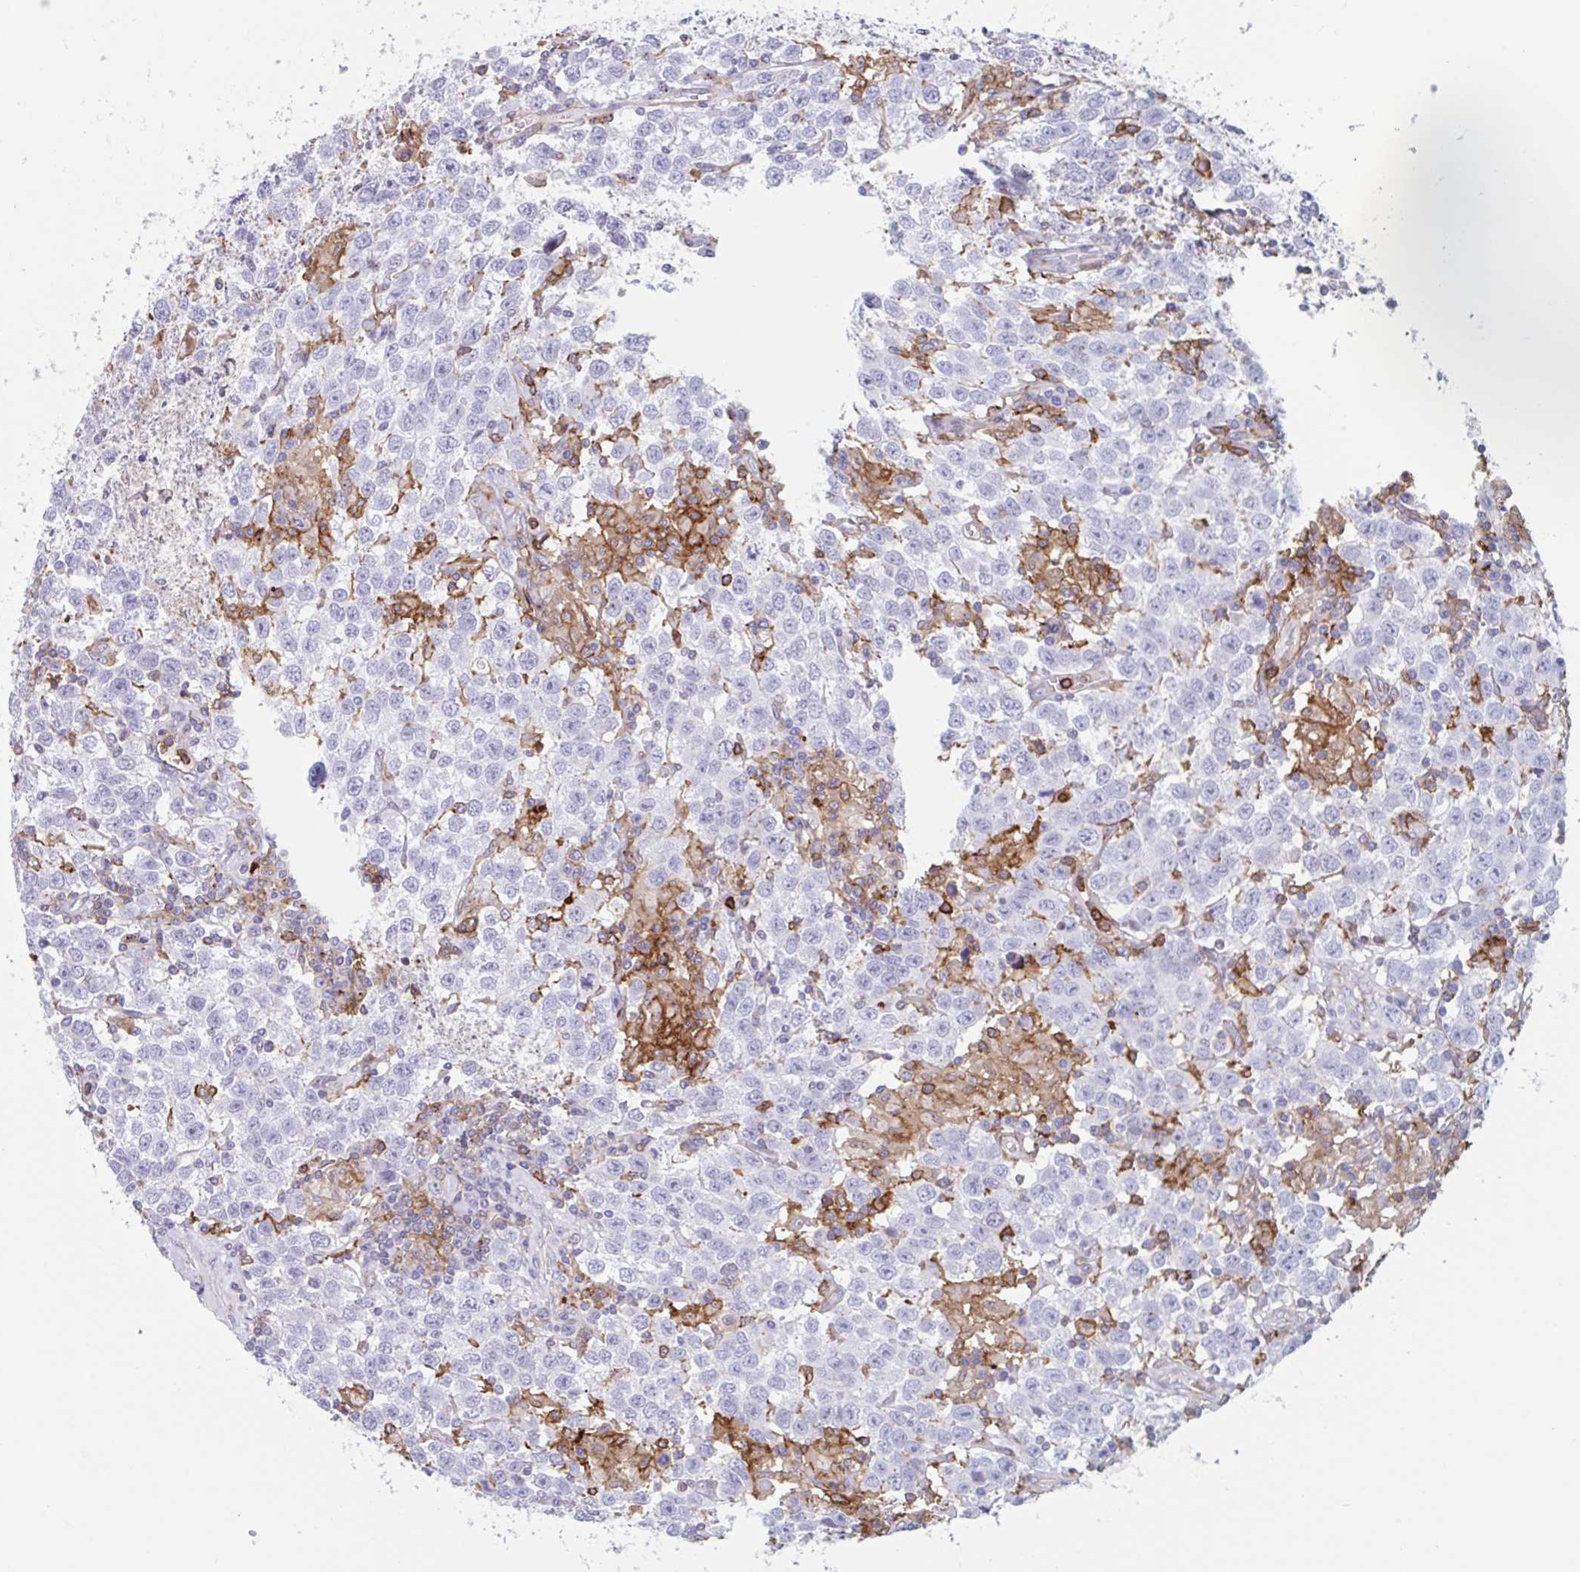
{"staining": {"intensity": "negative", "quantity": "none", "location": "none"}, "tissue": "testis cancer", "cell_type": "Tumor cells", "image_type": "cancer", "snomed": [{"axis": "morphology", "description": "Seminoma, NOS"}, {"axis": "topography", "description": "Testis"}], "caption": "Immunohistochemistry image of neoplastic tissue: human testis cancer (seminoma) stained with DAB reveals no significant protein expression in tumor cells.", "gene": "EFHD1", "patient": {"sex": "male", "age": 41}}